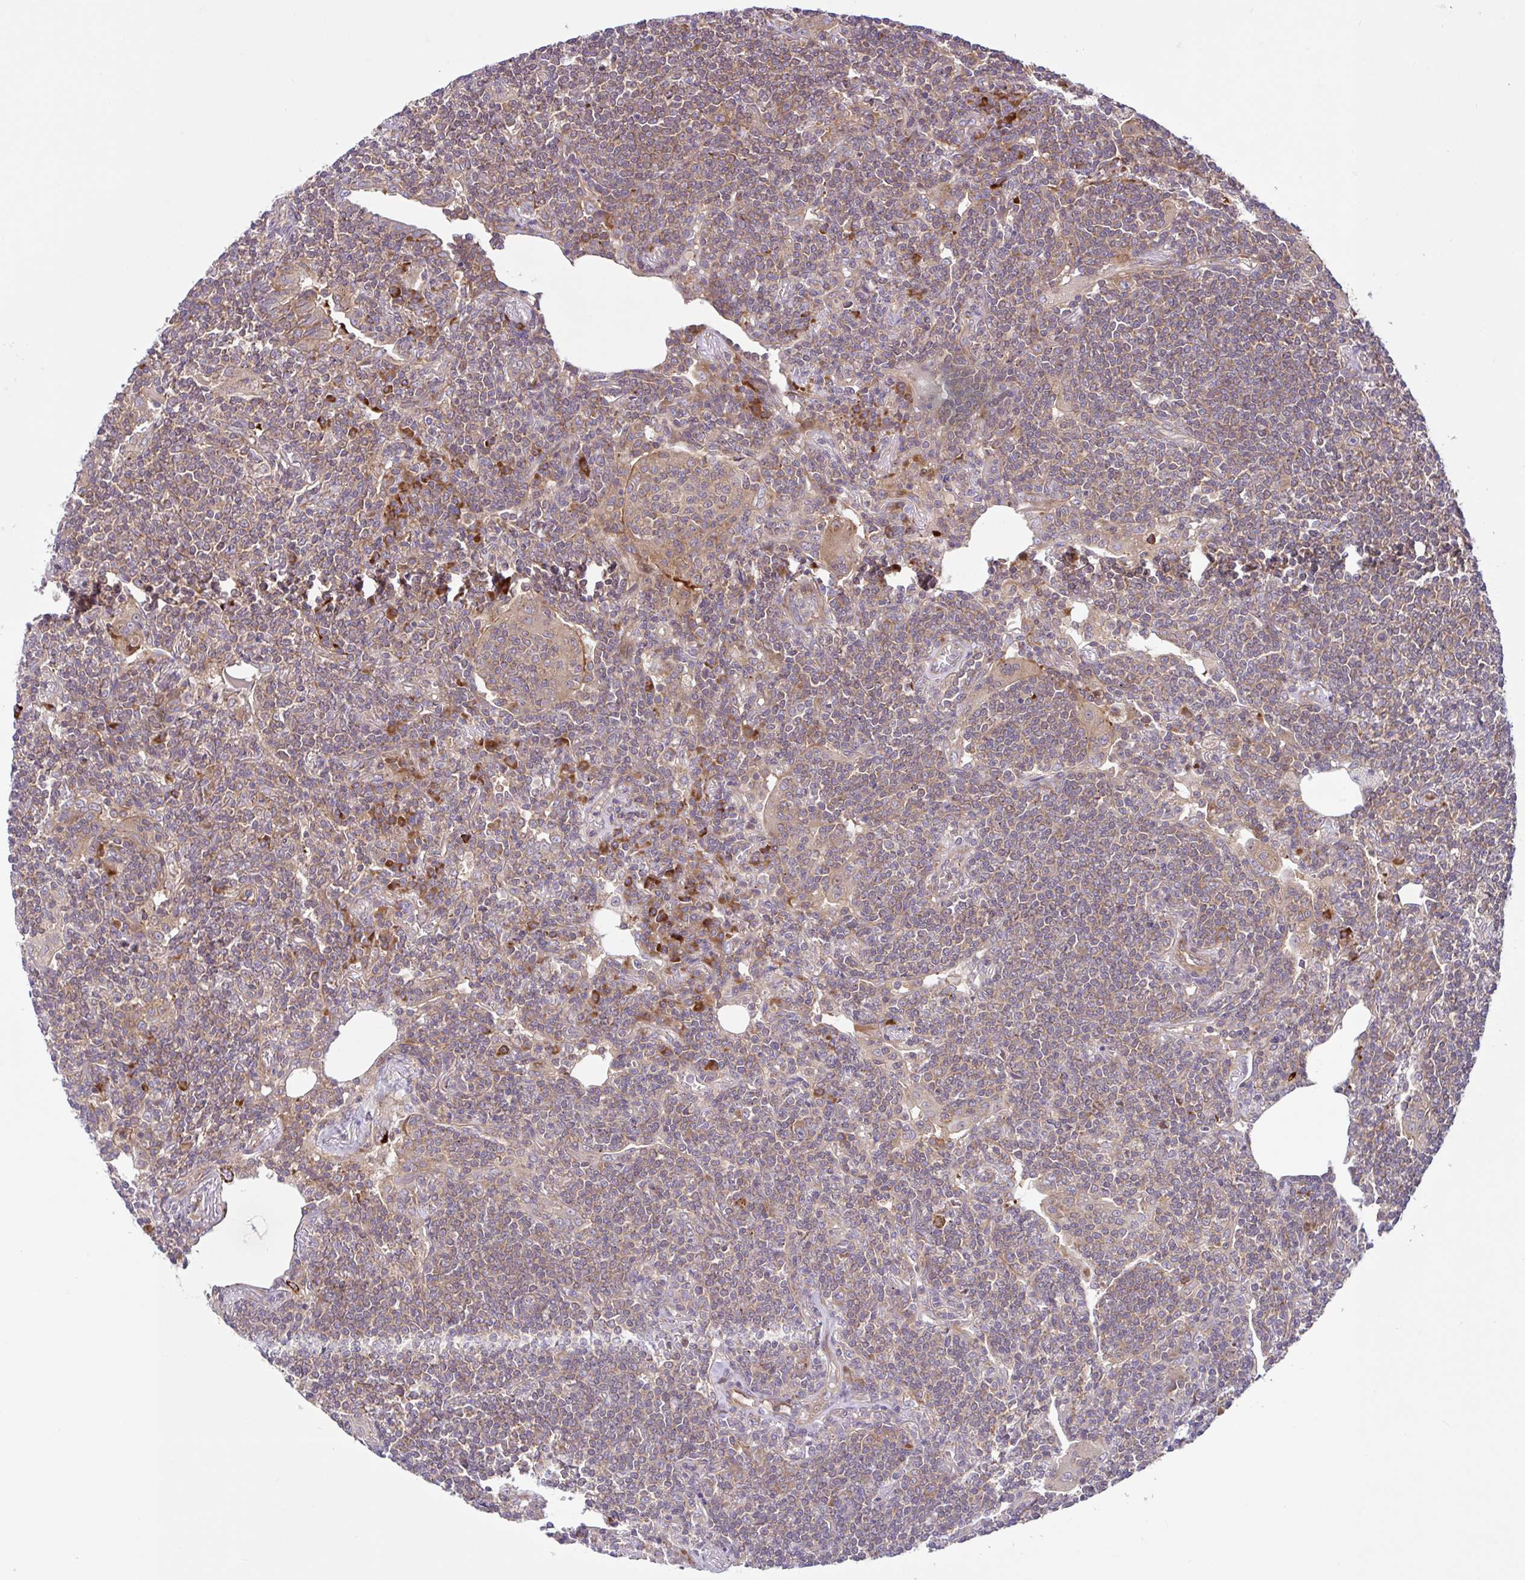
{"staining": {"intensity": "weak", "quantity": "25%-75%", "location": "cytoplasmic/membranous"}, "tissue": "lymphoma", "cell_type": "Tumor cells", "image_type": "cancer", "snomed": [{"axis": "morphology", "description": "Malignant lymphoma, non-Hodgkin's type, Low grade"}, {"axis": "topography", "description": "Lung"}], "caption": "Malignant lymphoma, non-Hodgkin's type (low-grade) was stained to show a protein in brown. There is low levels of weak cytoplasmic/membranous positivity in approximately 25%-75% of tumor cells.", "gene": "NTPCR", "patient": {"sex": "female", "age": 71}}